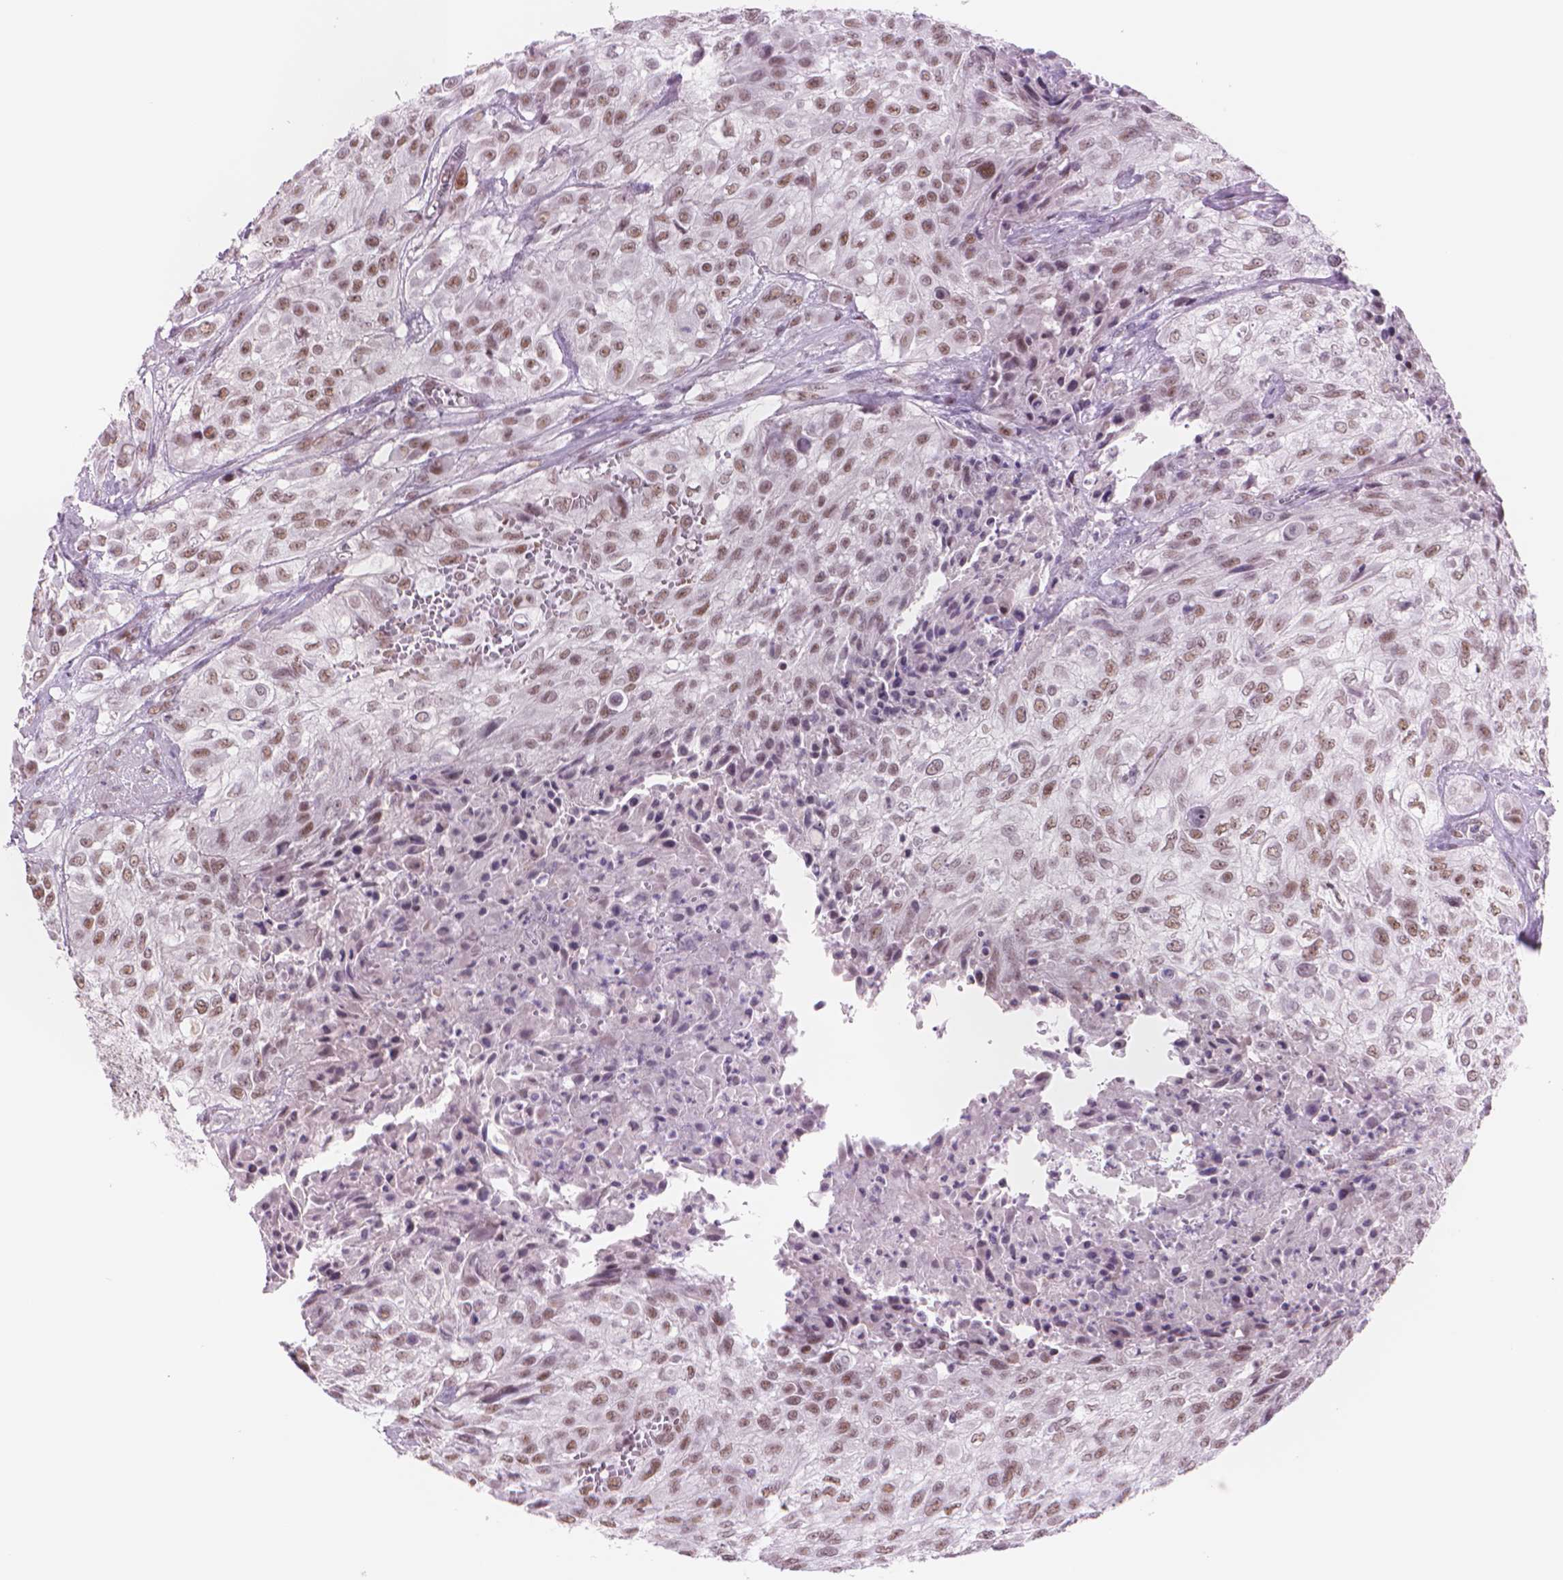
{"staining": {"intensity": "moderate", "quantity": ">75%", "location": "nuclear"}, "tissue": "urothelial cancer", "cell_type": "Tumor cells", "image_type": "cancer", "snomed": [{"axis": "morphology", "description": "Urothelial carcinoma, High grade"}, {"axis": "topography", "description": "Urinary bladder"}], "caption": "Brown immunohistochemical staining in human urothelial cancer exhibits moderate nuclear expression in approximately >75% of tumor cells.", "gene": "POLR3D", "patient": {"sex": "male", "age": 57}}